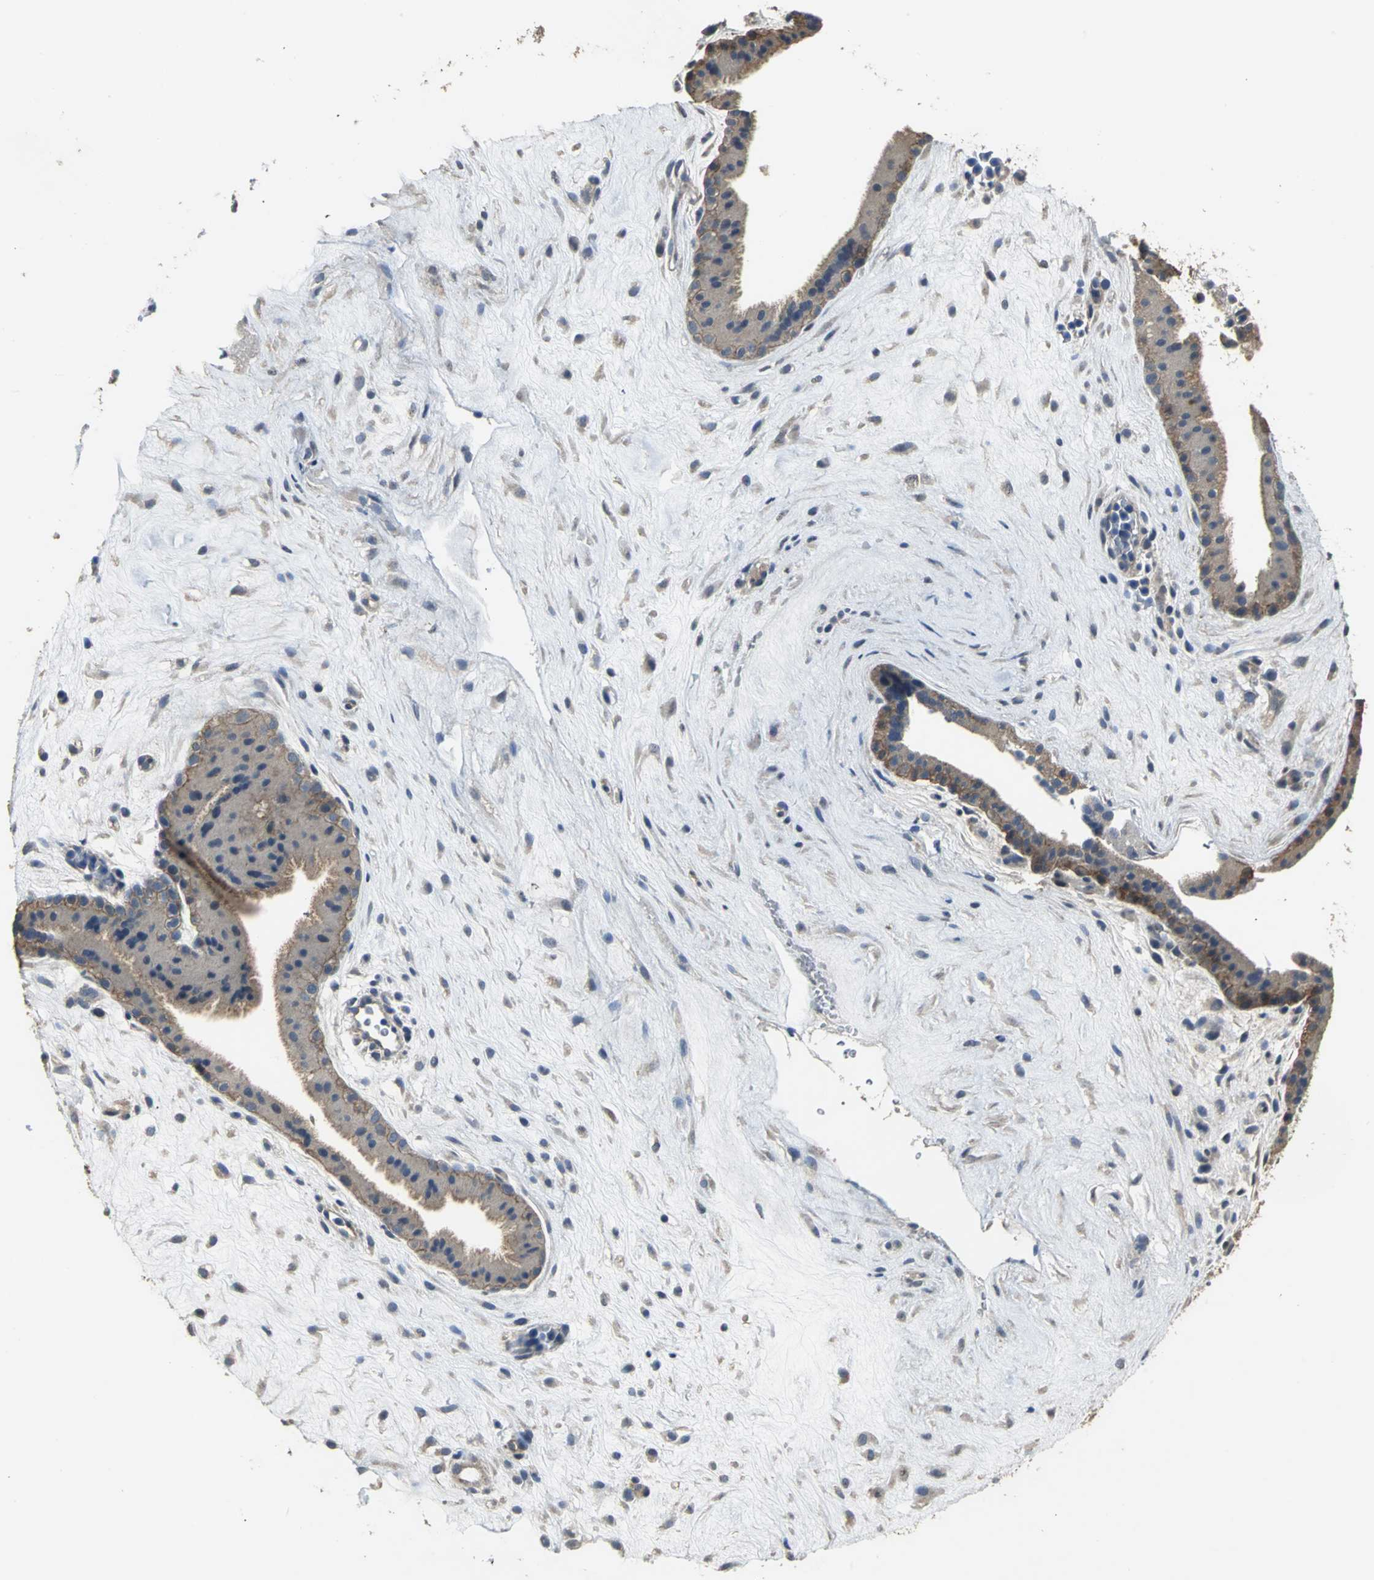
{"staining": {"intensity": "weak", "quantity": ">75%", "location": "cytoplasmic/membranous"}, "tissue": "placenta", "cell_type": "Decidual cells", "image_type": "normal", "snomed": [{"axis": "morphology", "description": "Normal tissue, NOS"}, {"axis": "topography", "description": "Placenta"}], "caption": "Immunohistochemistry (IHC) of benign human placenta displays low levels of weak cytoplasmic/membranous staining in about >75% of decidual cells.", "gene": "OCLN", "patient": {"sex": "female", "age": 19}}